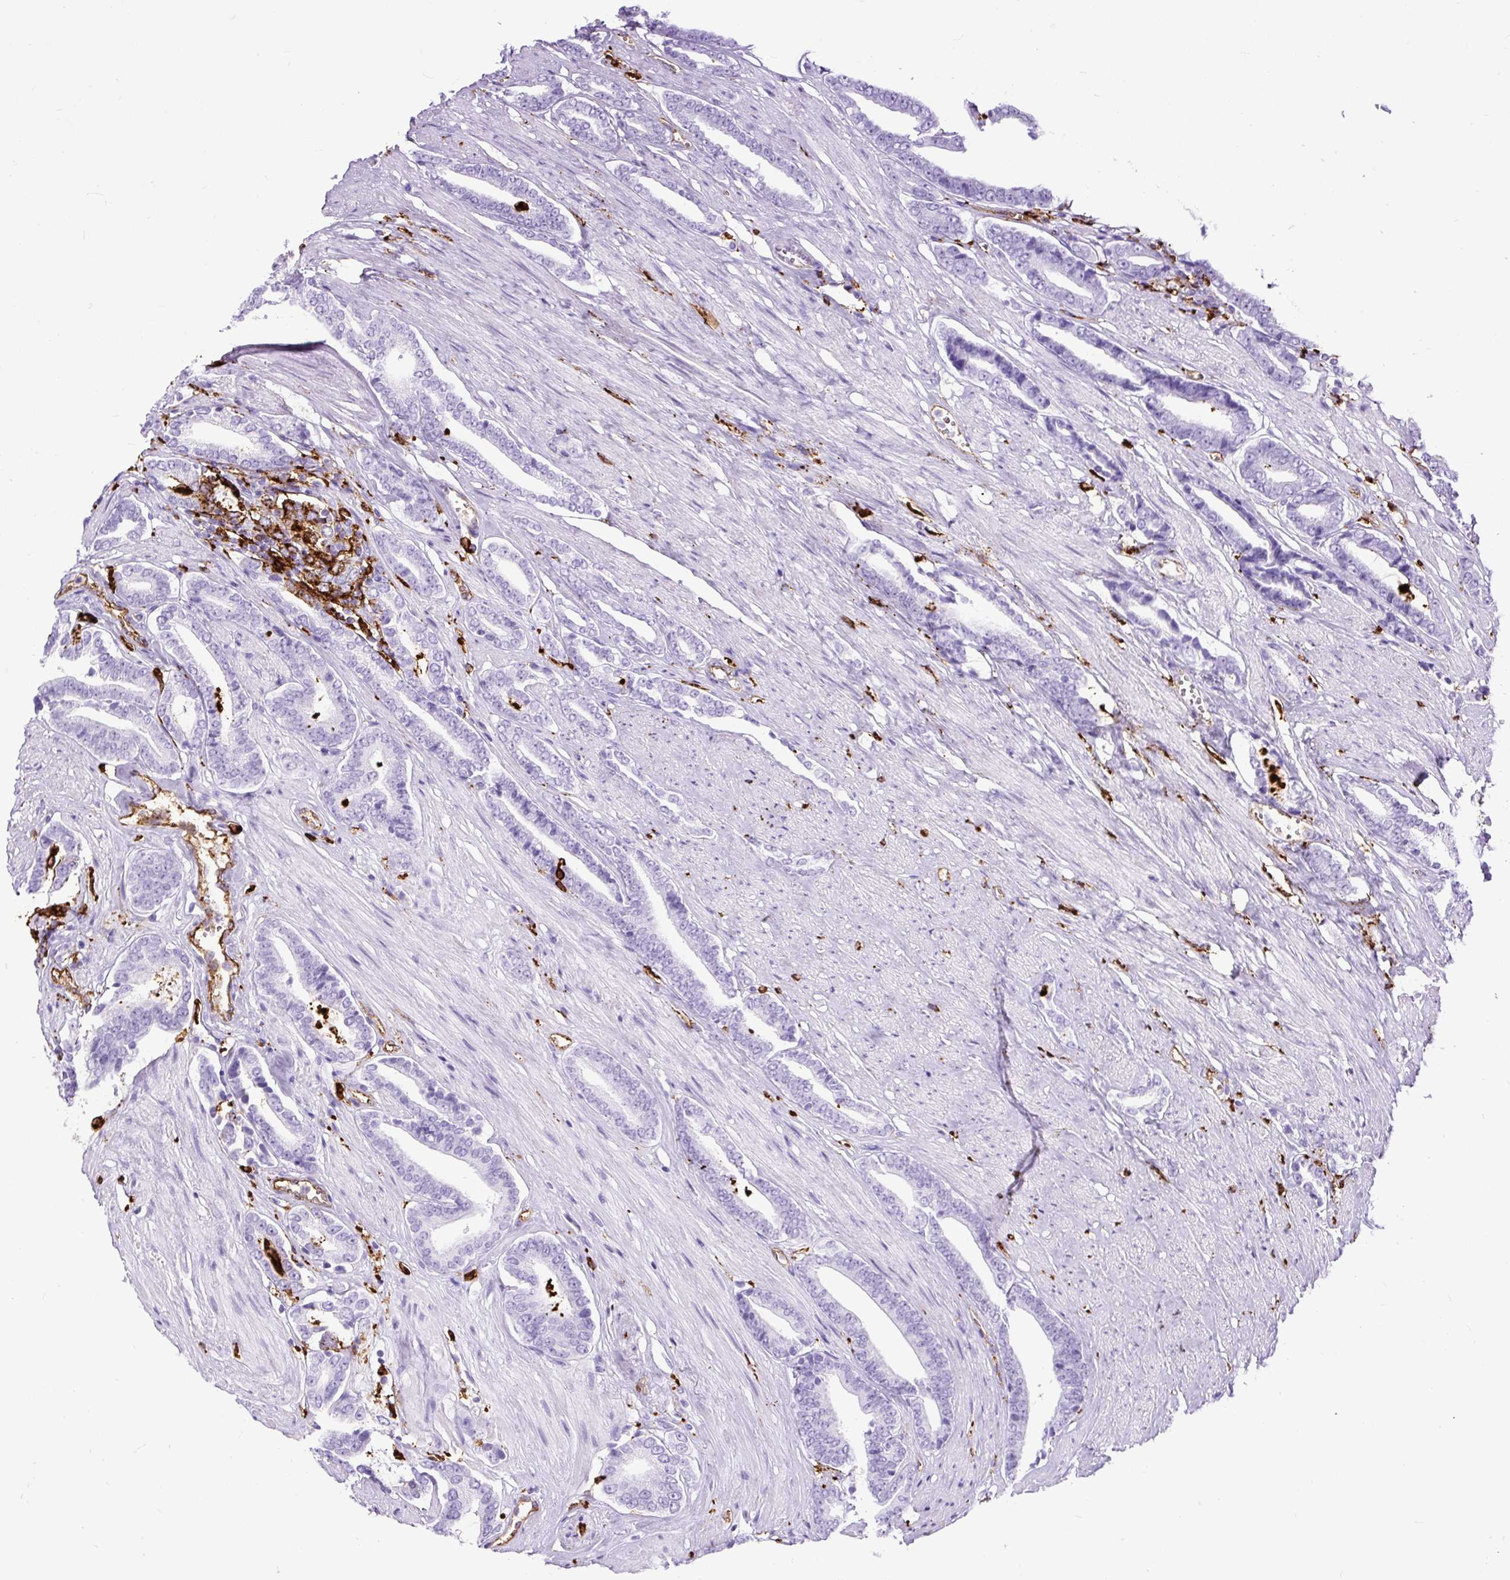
{"staining": {"intensity": "negative", "quantity": "none", "location": "none"}, "tissue": "prostate cancer", "cell_type": "Tumor cells", "image_type": "cancer", "snomed": [{"axis": "morphology", "description": "Adenocarcinoma, NOS"}, {"axis": "topography", "description": "Prostate and seminal vesicle, NOS"}], "caption": "A micrograph of human prostate adenocarcinoma is negative for staining in tumor cells.", "gene": "HLA-DRA", "patient": {"sex": "male", "age": 76}}